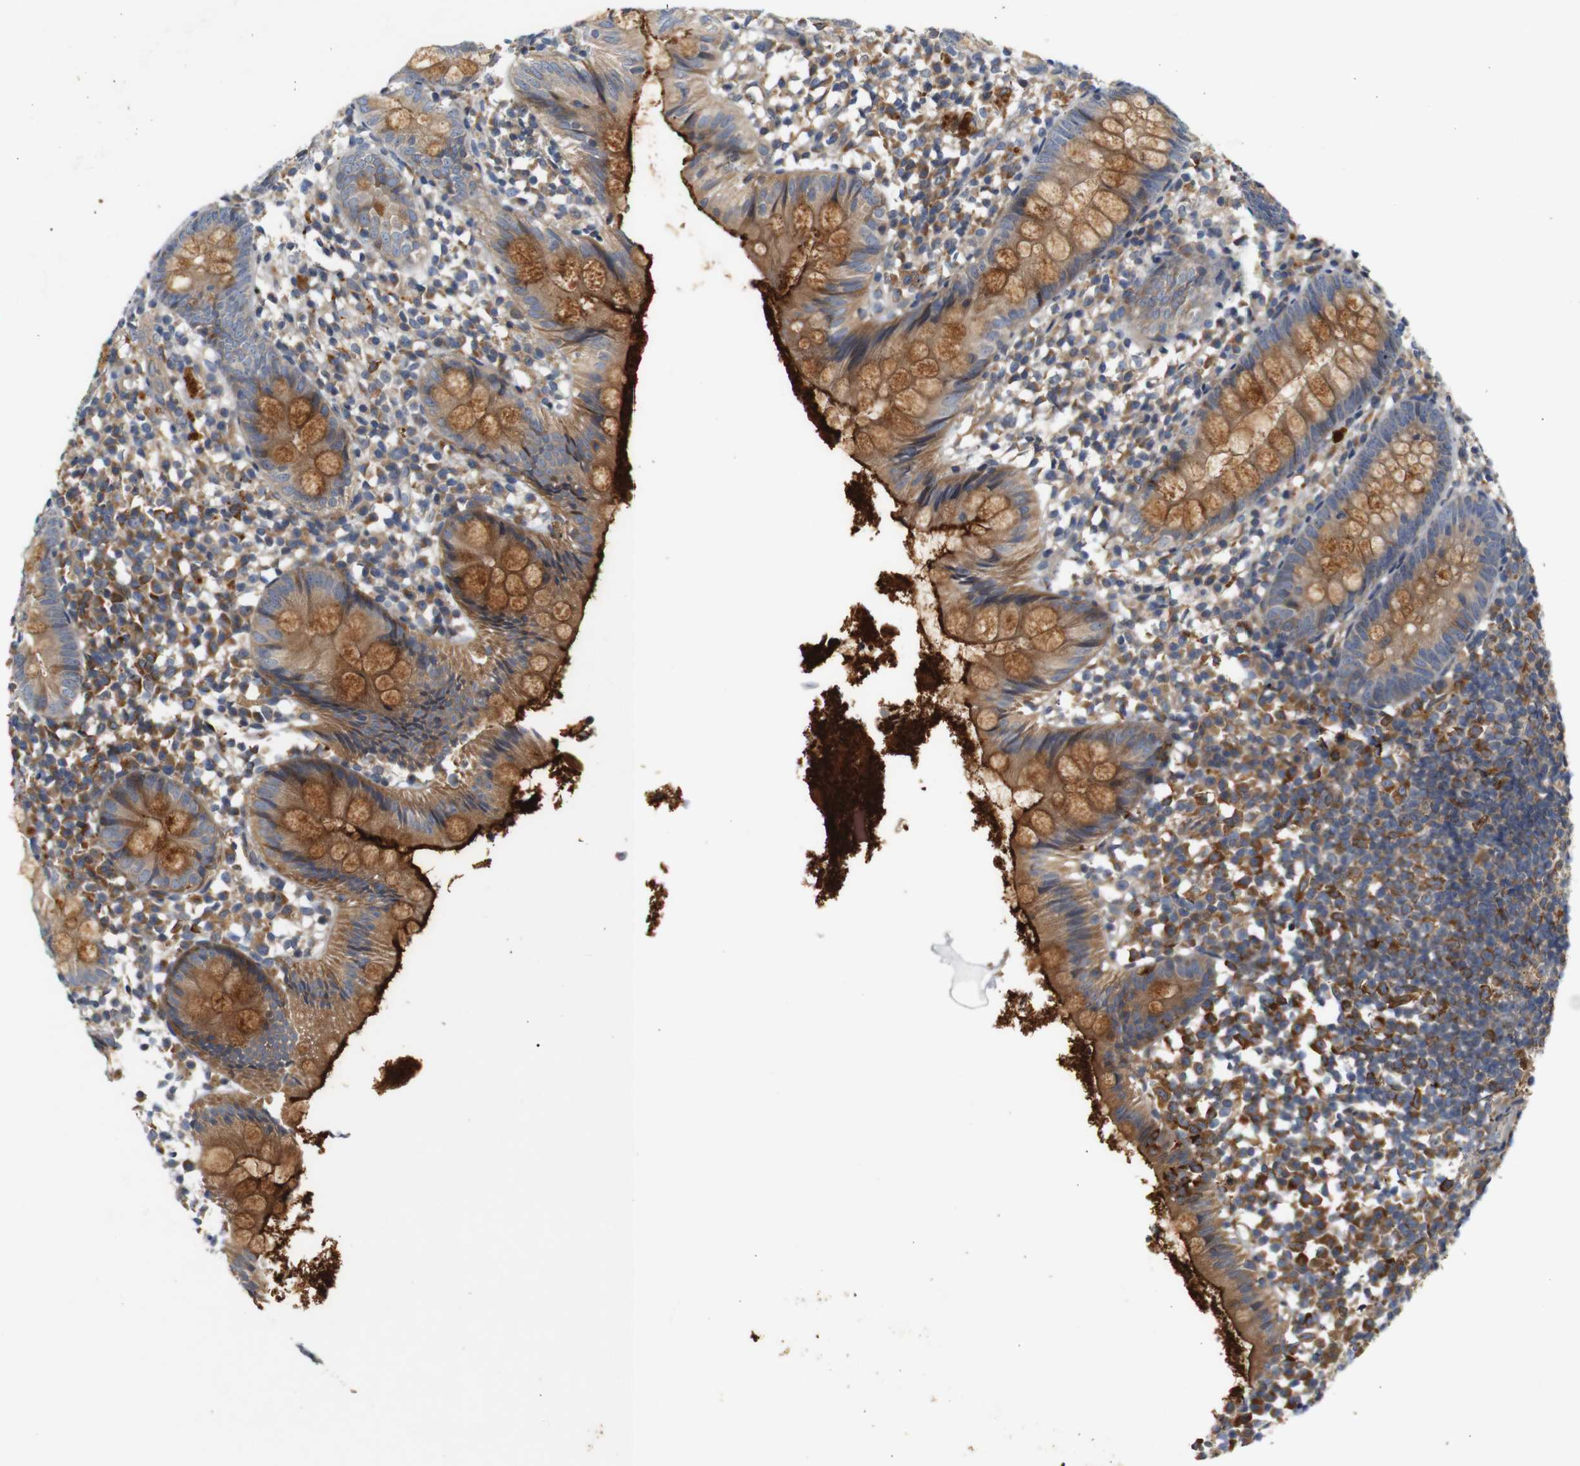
{"staining": {"intensity": "strong", "quantity": ">75%", "location": "cytoplasmic/membranous"}, "tissue": "appendix", "cell_type": "Glandular cells", "image_type": "normal", "snomed": [{"axis": "morphology", "description": "Normal tissue, NOS"}, {"axis": "topography", "description": "Appendix"}], "caption": "IHC (DAB) staining of unremarkable appendix exhibits strong cytoplasmic/membranous protein expression in about >75% of glandular cells. Using DAB (3,3'-diaminobenzidine) (brown) and hematoxylin (blue) stains, captured at high magnification using brightfield microscopy.", "gene": "PTPN1", "patient": {"sex": "female", "age": 20}}